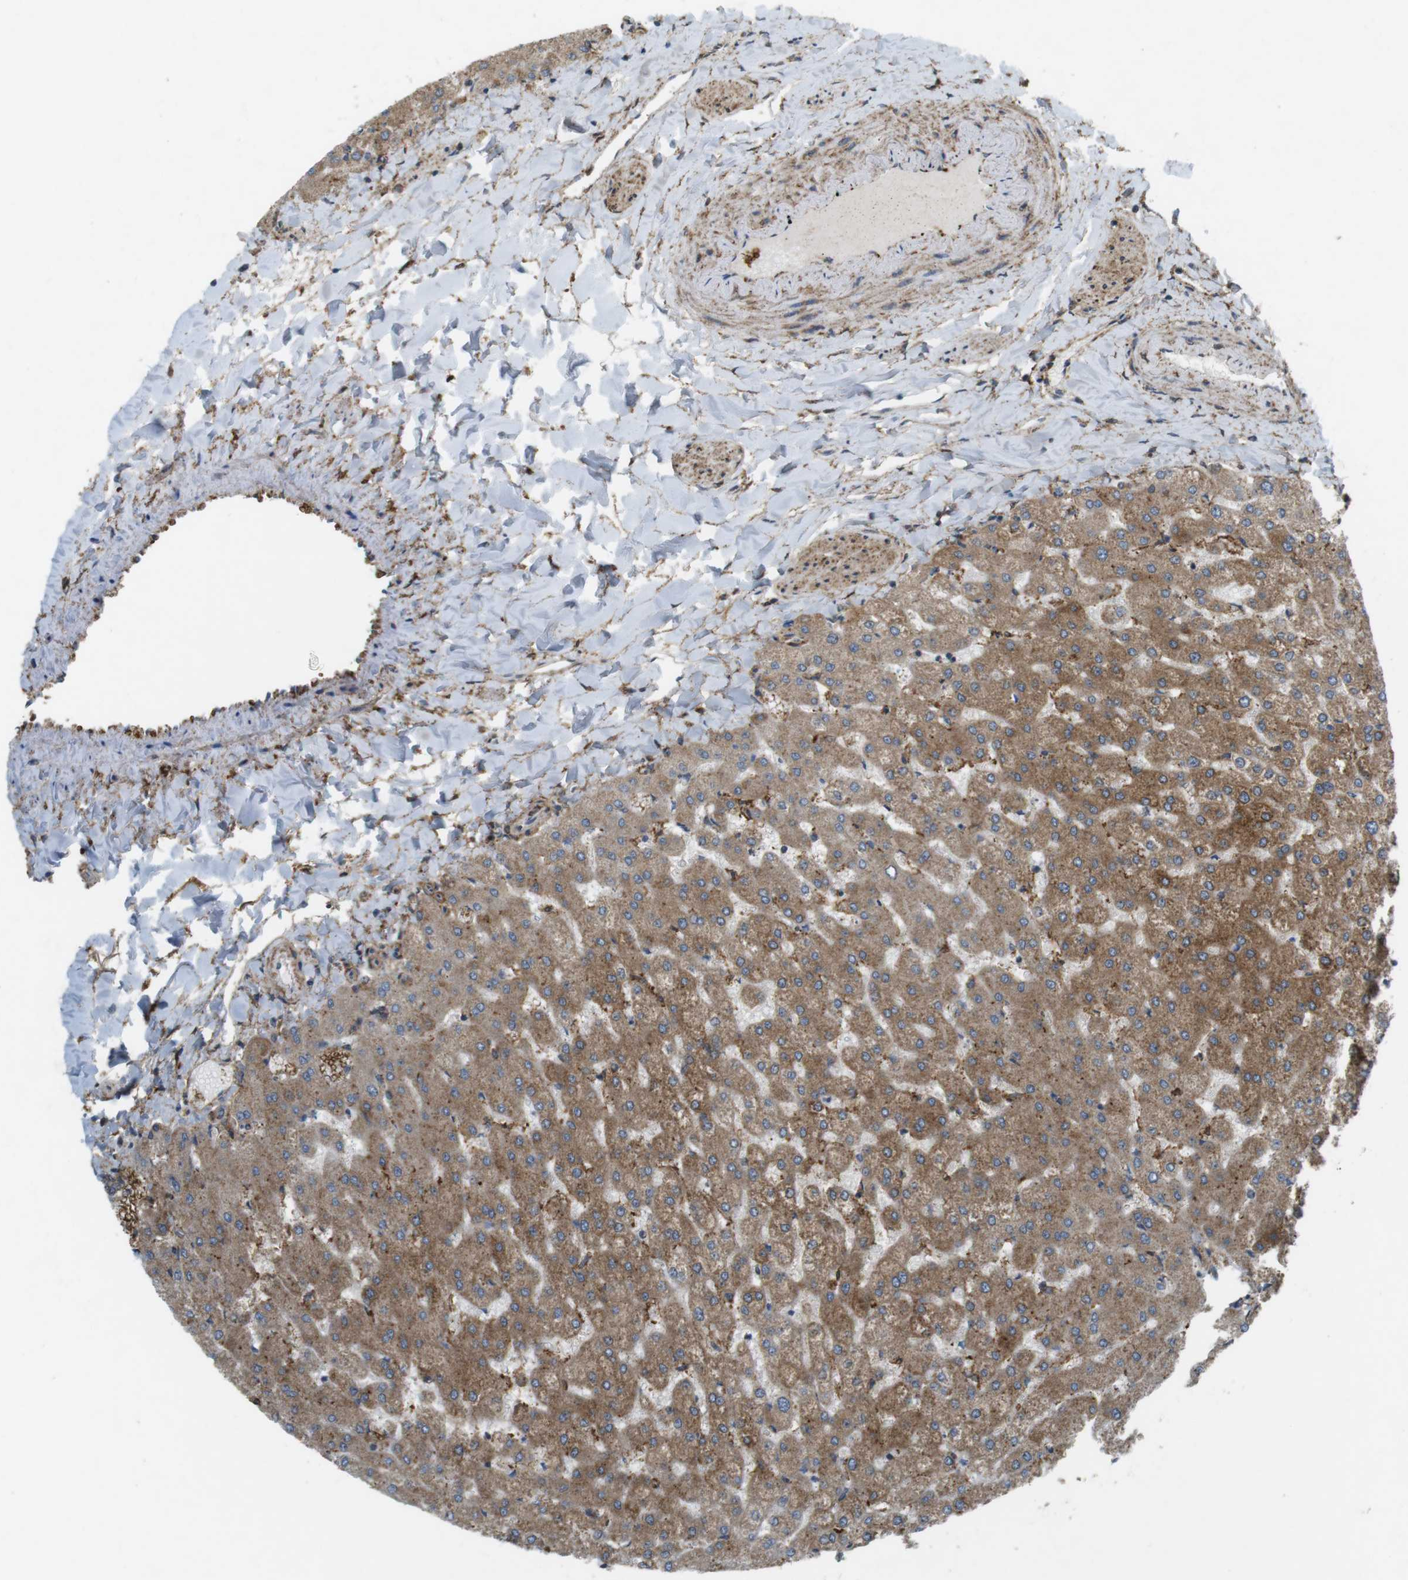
{"staining": {"intensity": "moderate", "quantity": ">75%", "location": "cytoplasmic/membranous"}, "tissue": "liver", "cell_type": "Cholangiocytes", "image_type": "normal", "snomed": [{"axis": "morphology", "description": "Normal tissue, NOS"}, {"axis": "topography", "description": "Liver"}], "caption": "Human liver stained for a protein (brown) demonstrates moderate cytoplasmic/membranous positive positivity in approximately >75% of cholangiocytes.", "gene": "DDAH2", "patient": {"sex": "female", "age": 32}}